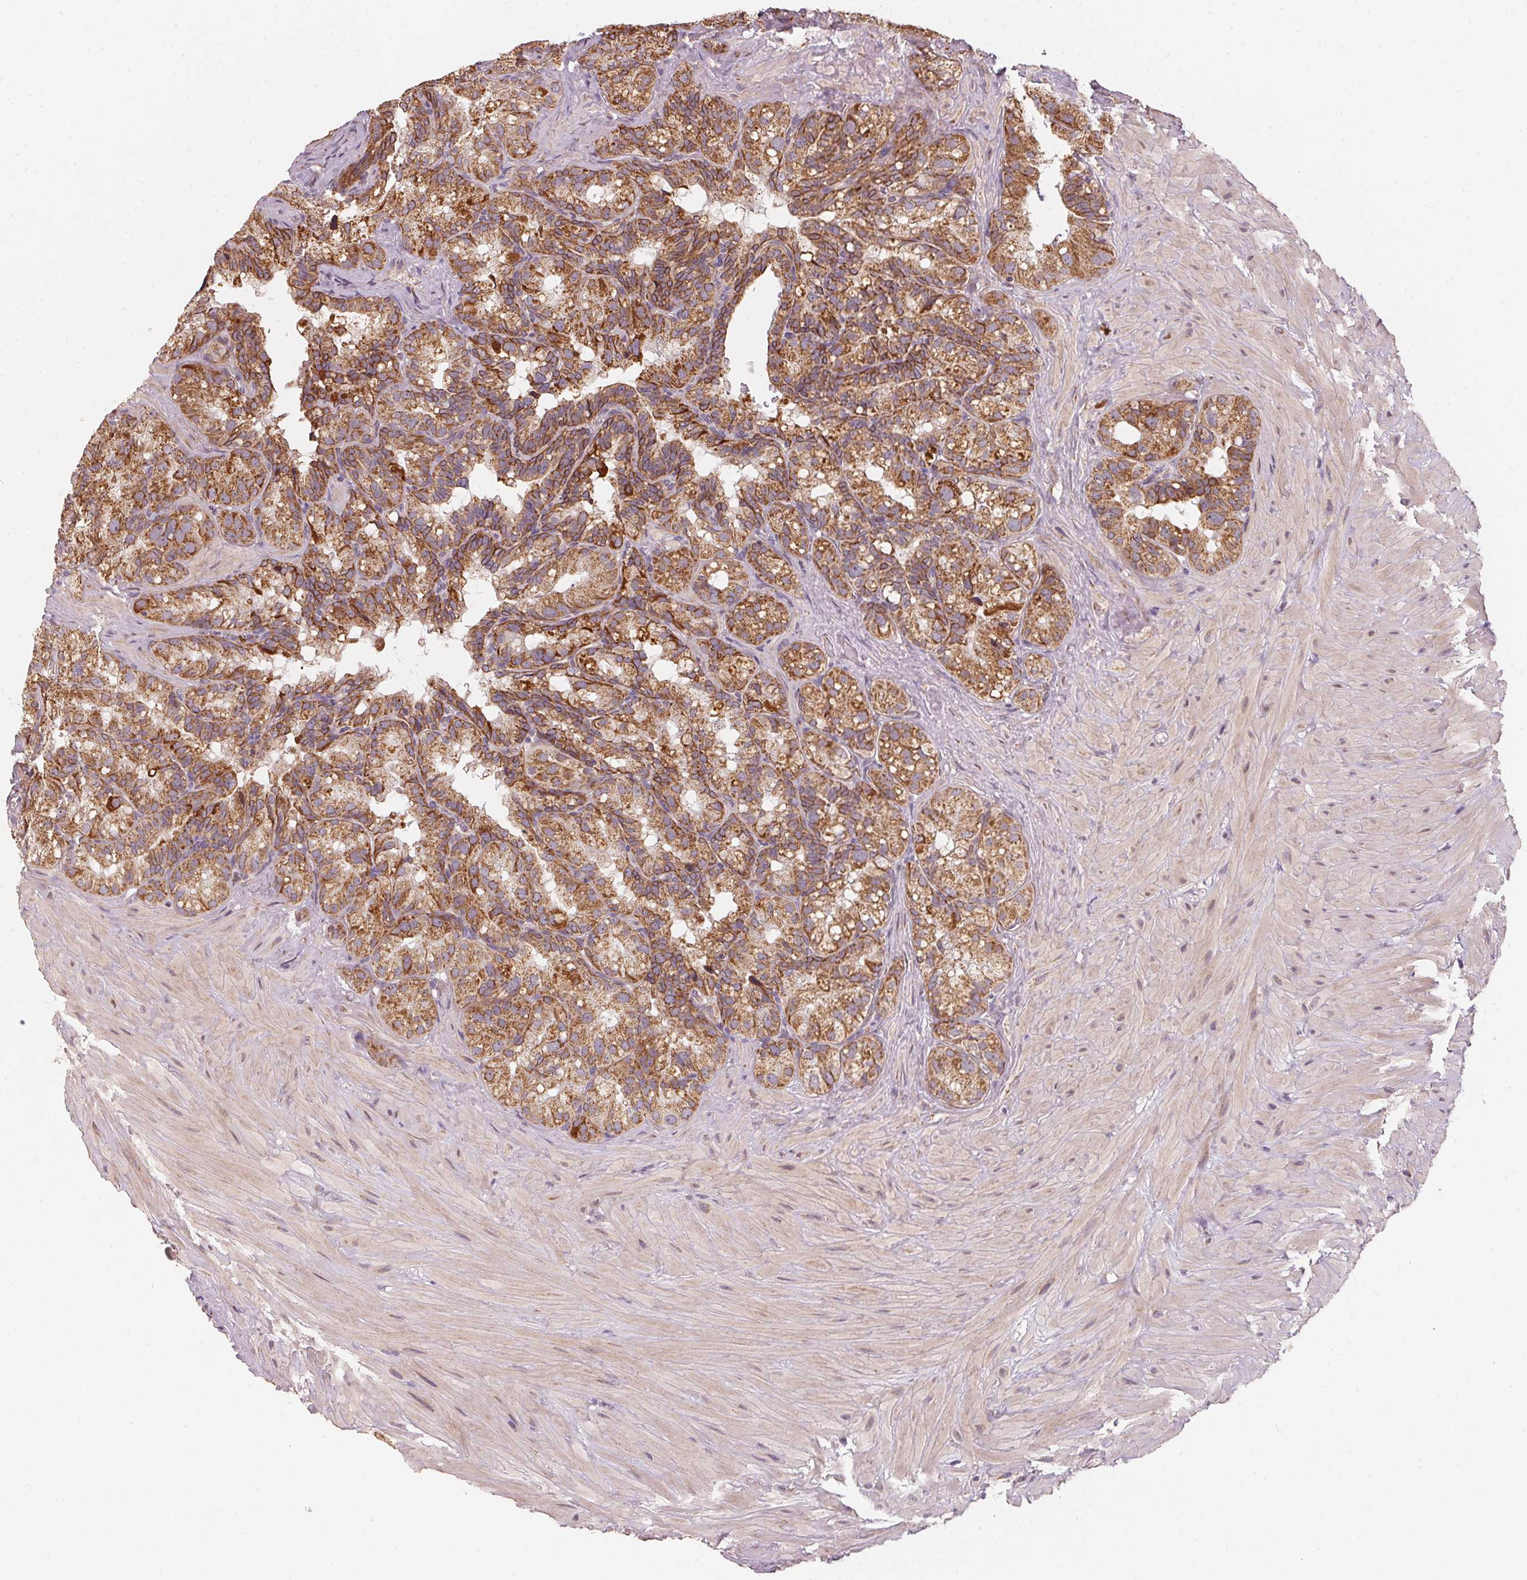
{"staining": {"intensity": "strong", "quantity": ">75%", "location": "cytoplasmic/membranous"}, "tissue": "seminal vesicle", "cell_type": "Glandular cells", "image_type": "normal", "snomed": [{"axis": "morphology", "description": "Normal tissue, NOS"}, {"axis": "topography", "description": "Seminal veicle"}], "caption": "Seminal vesicle stained for a protein (brown) demonstrates strong cytoplasmic/membranous positive positivity in about >75% of glandular cells.", "gene": "MATCAP1", "patient": {"sex": "male", "age": 60}}